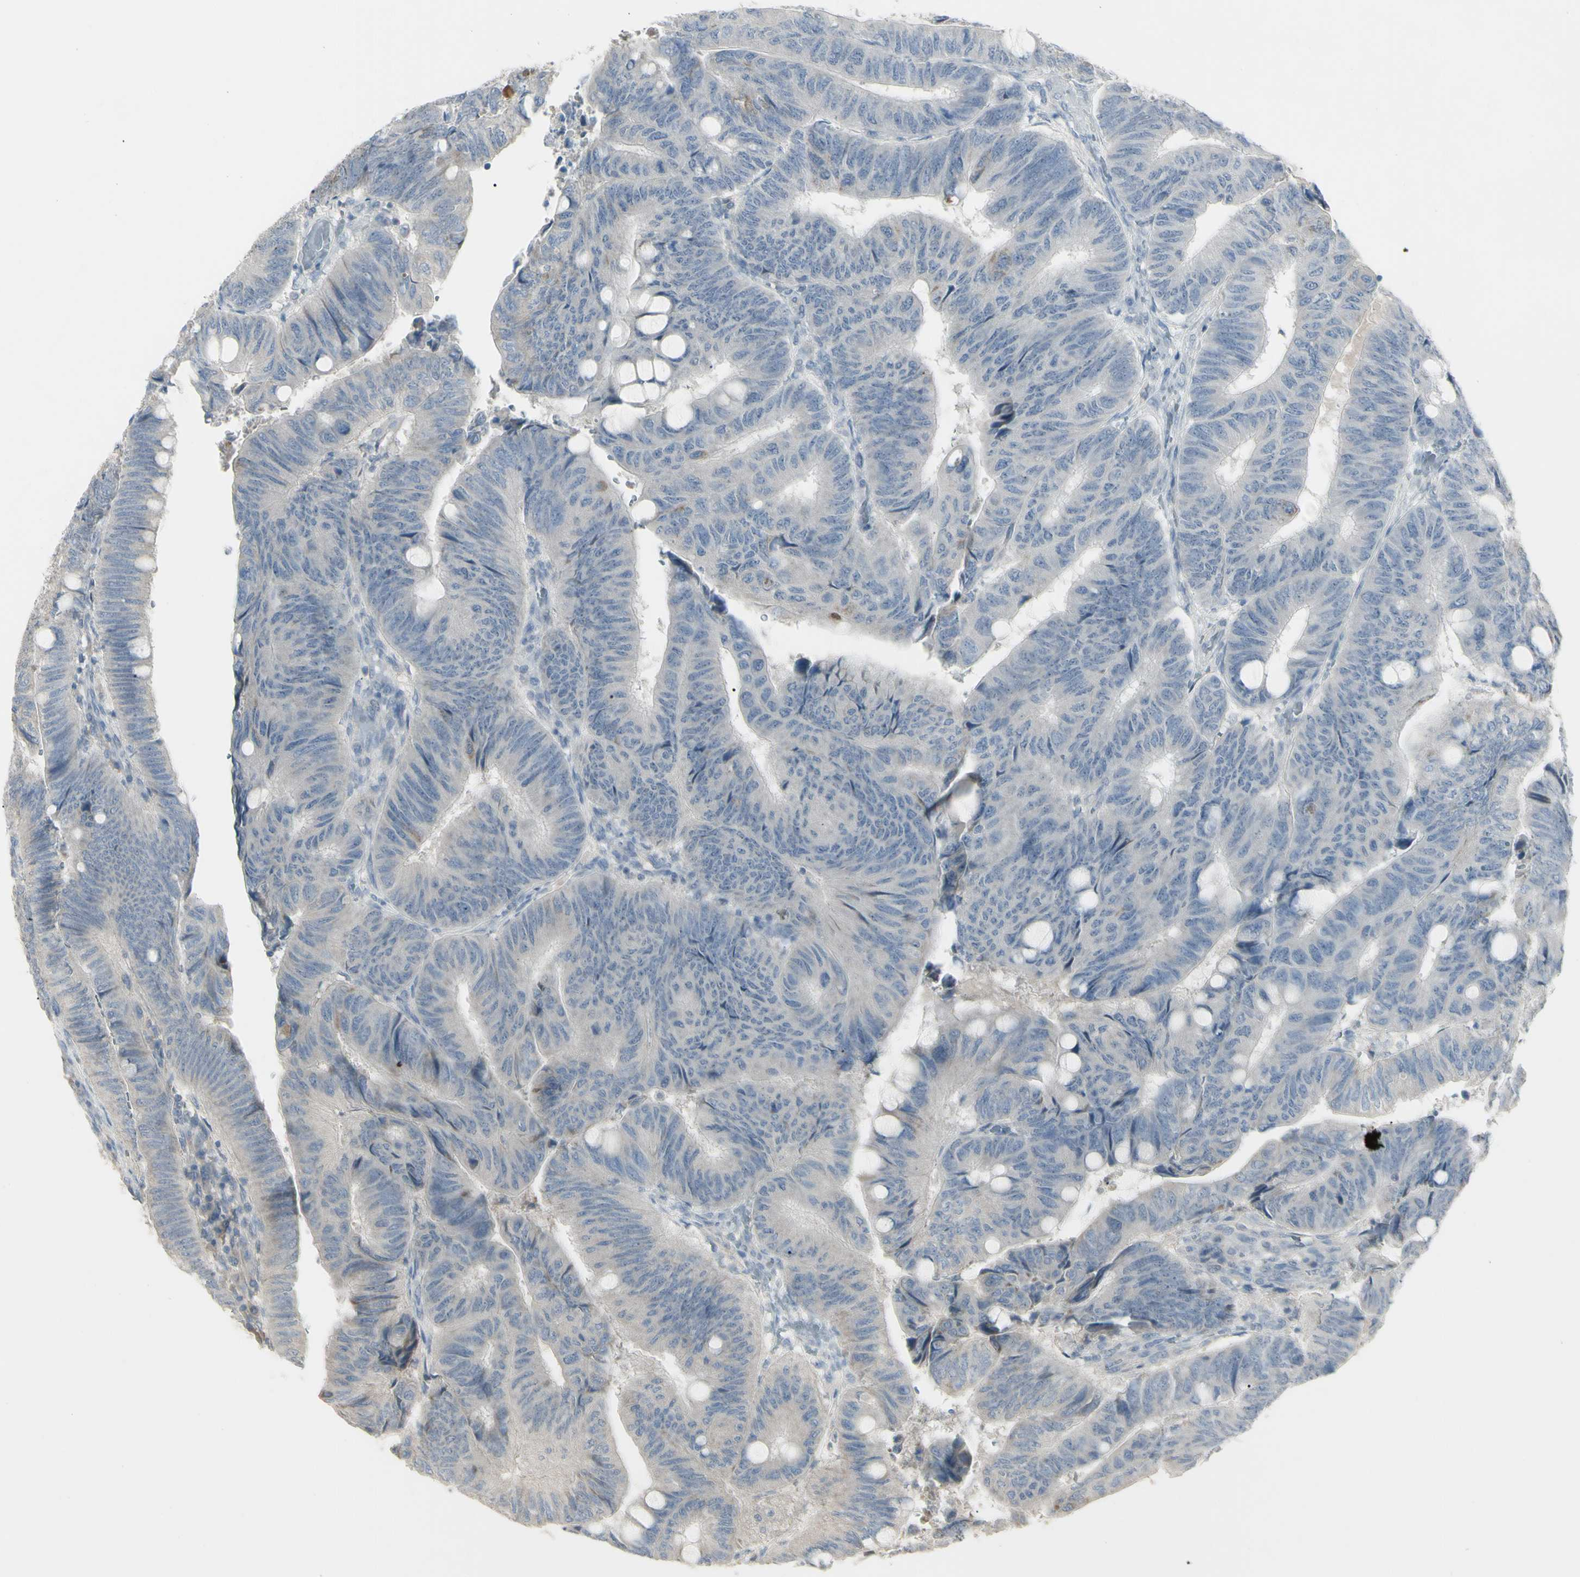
{"staining": {"intensity": "negative", "quantity": "none", "location": "none"}, "tissue": "colorectal cancer", "cell_type": "Tumor cells", "image_type": "cancer", "snomed": [{"axis": "morphology", "description": "Normal tissue, NOS"}, {"axis": "morphology", "description": "Adenocarcinoma, NOS"}, {"axis": "topography", "description": "Rectum"}, {"axis": "topography", "description": "Peripheral nerve tissue"}], "caption": "IHC photomicrograph of neoplastic tissue: adenocarcinoma (colorectal) stained with DAB displays no significant protein positivity in tumor cells. (Immunohistochemistry, brightfield microscopy, high magnification).", "gene": "PIAS4", "patient": {"sex": "male", "age": 92}}